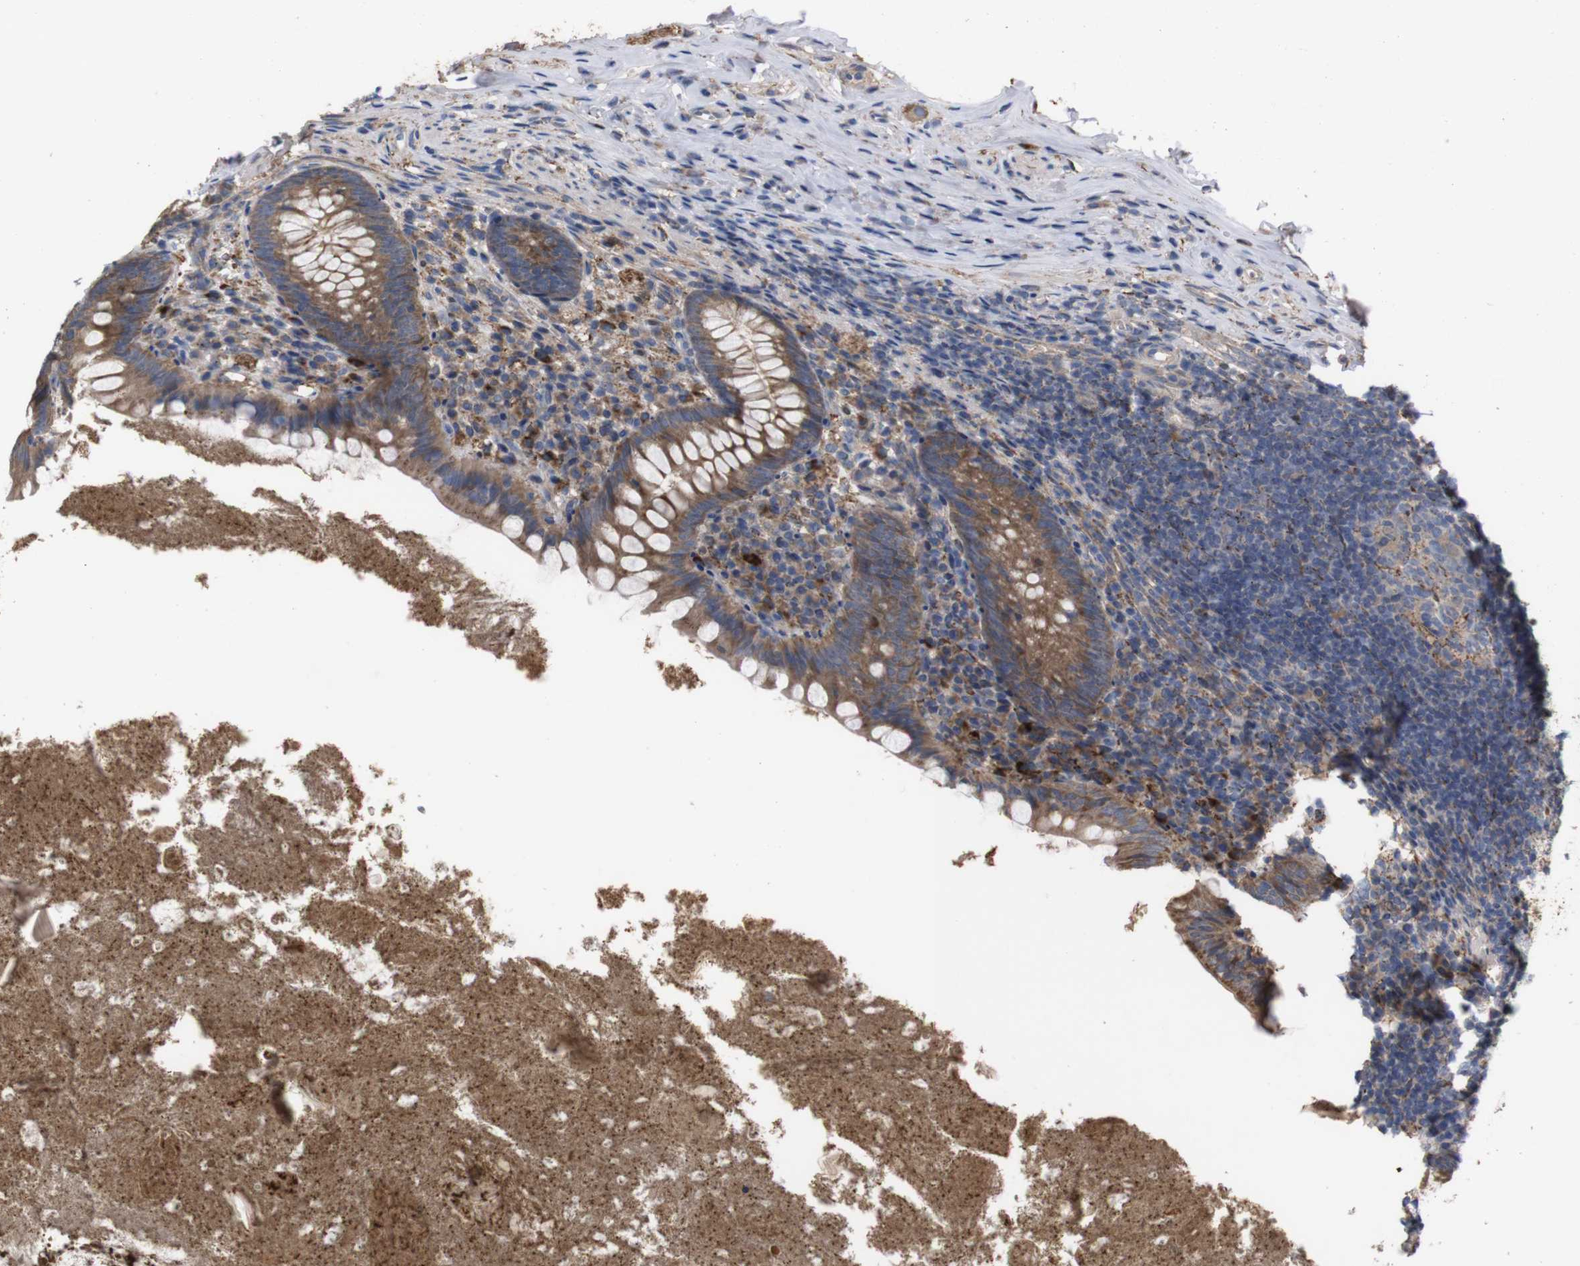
{"staining": {"intensity": "moderate", "quantity": ">75%", "location": "cytoplasmic/membranous"}, "tissue": "appendix", "cell_type": "Glandular cells", "image_type": "normal", "snomed": [{"axis": "morphology", "description": "Normal tissue, NOS"}, {"axis": "topography", "description": "Appendix"}], "caption": "Immunohistochemistry (IHC) (DAB) staining of benign human appendix shows moderate cytoplasmic/membranous protein positivity in about >75% of glandular cells. The staining is performed using DAB (3,3'-diaminobenzidine) brown chromogen to label protein expression. The nuclei are counter-stained blue using hematoxylin.", "gene": "PTPRR", "patient": {"sex": "male", "age": 52}}